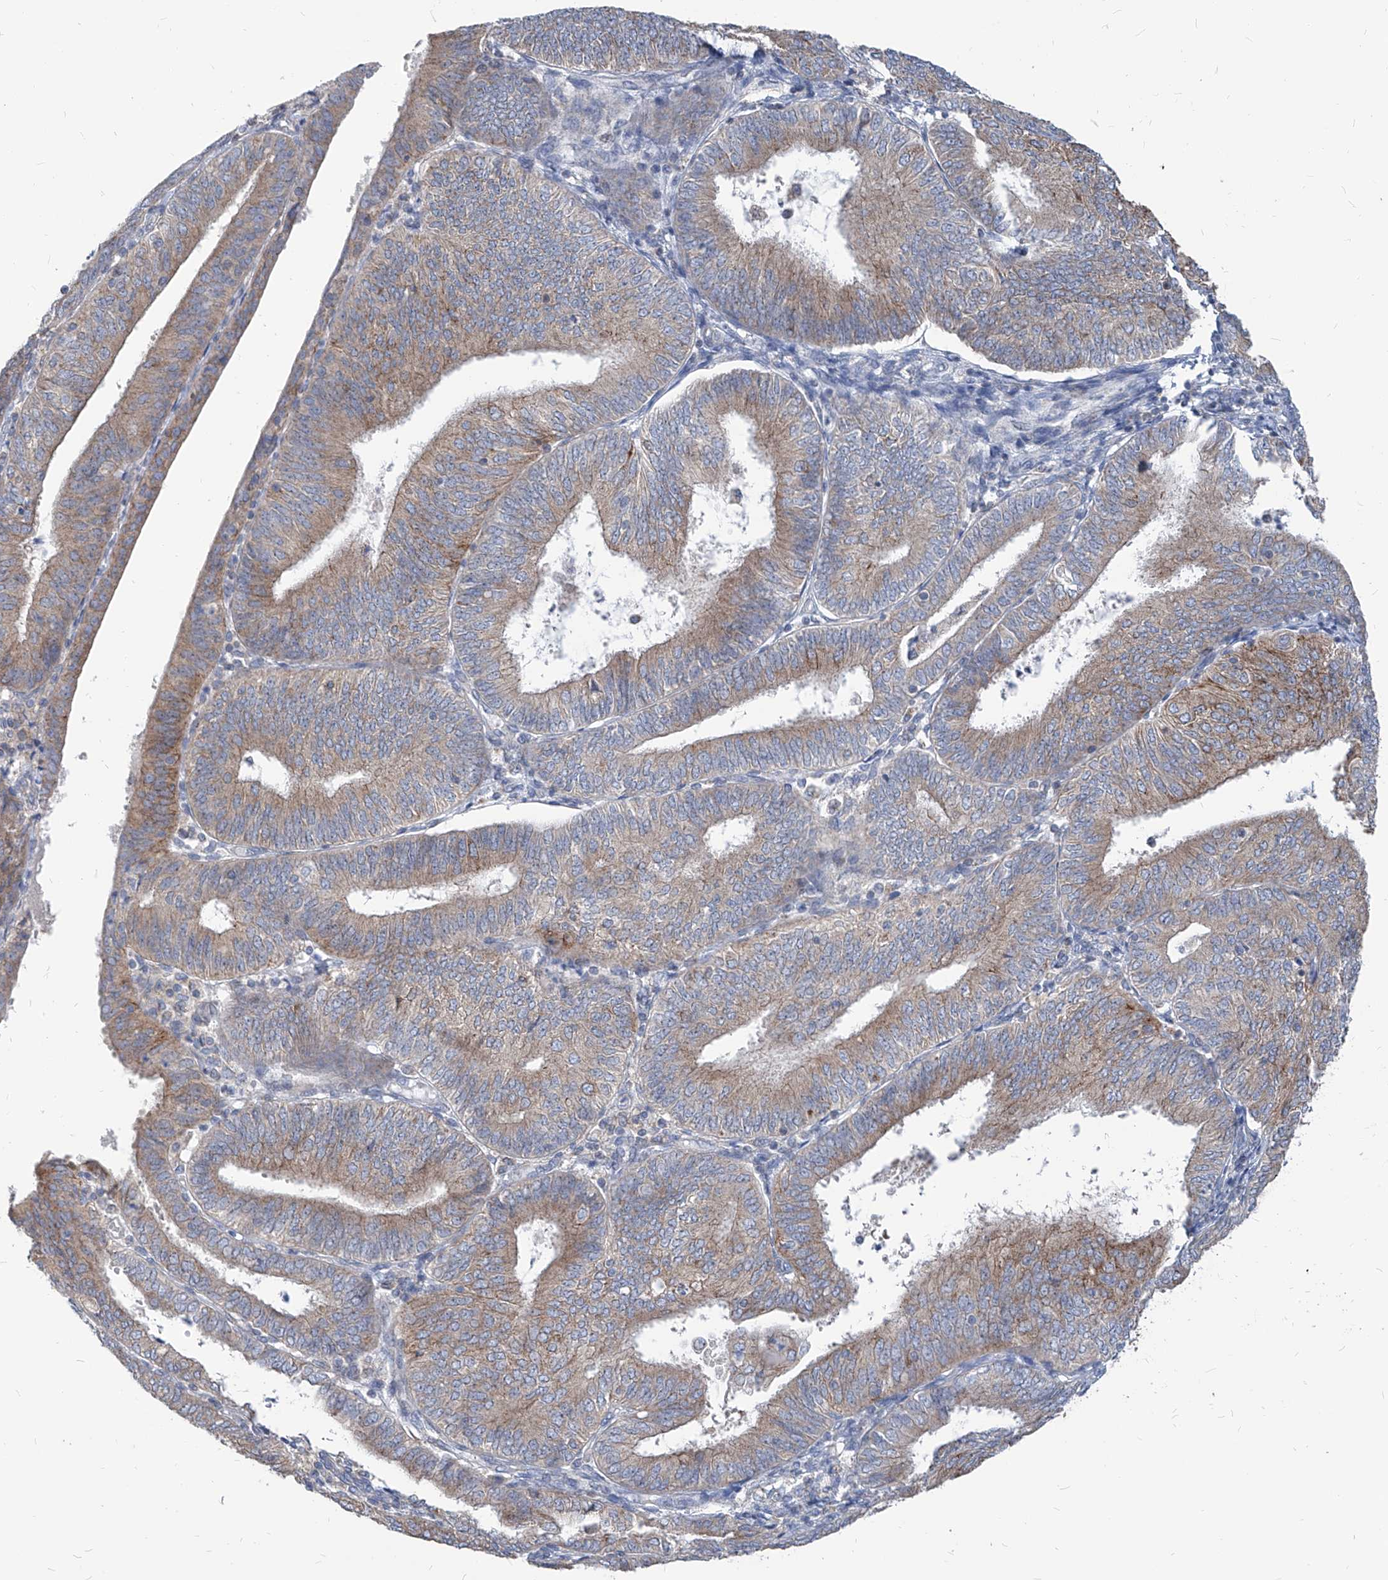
{"staining": {"intensity": "moderate", "quantity": "25%-75%", "location": "cytoplasmic/membranous"}, "tissue": "endometrial cancer", "cell_type": "Tumor cells", "image_type": "cancer", "snomed": [{"axis": "morphology", "description": "Adenocarcinoma, NOS"}, {"axis": "topography", "description": "Endometrium"}], "caption": "IHC micrograph of neoplastic tissue: human endometrial cancer (adenocarcinoma) stained using immunohistochemistry exhibits medium levels of moderate protein expression localized specifically in the cytoplasmic/membranous of tumor cells, appearing as a cytoplasmic/membranous brown color.", "gene": "AGPS", "patient": {"sex": "female", "age": 58}}